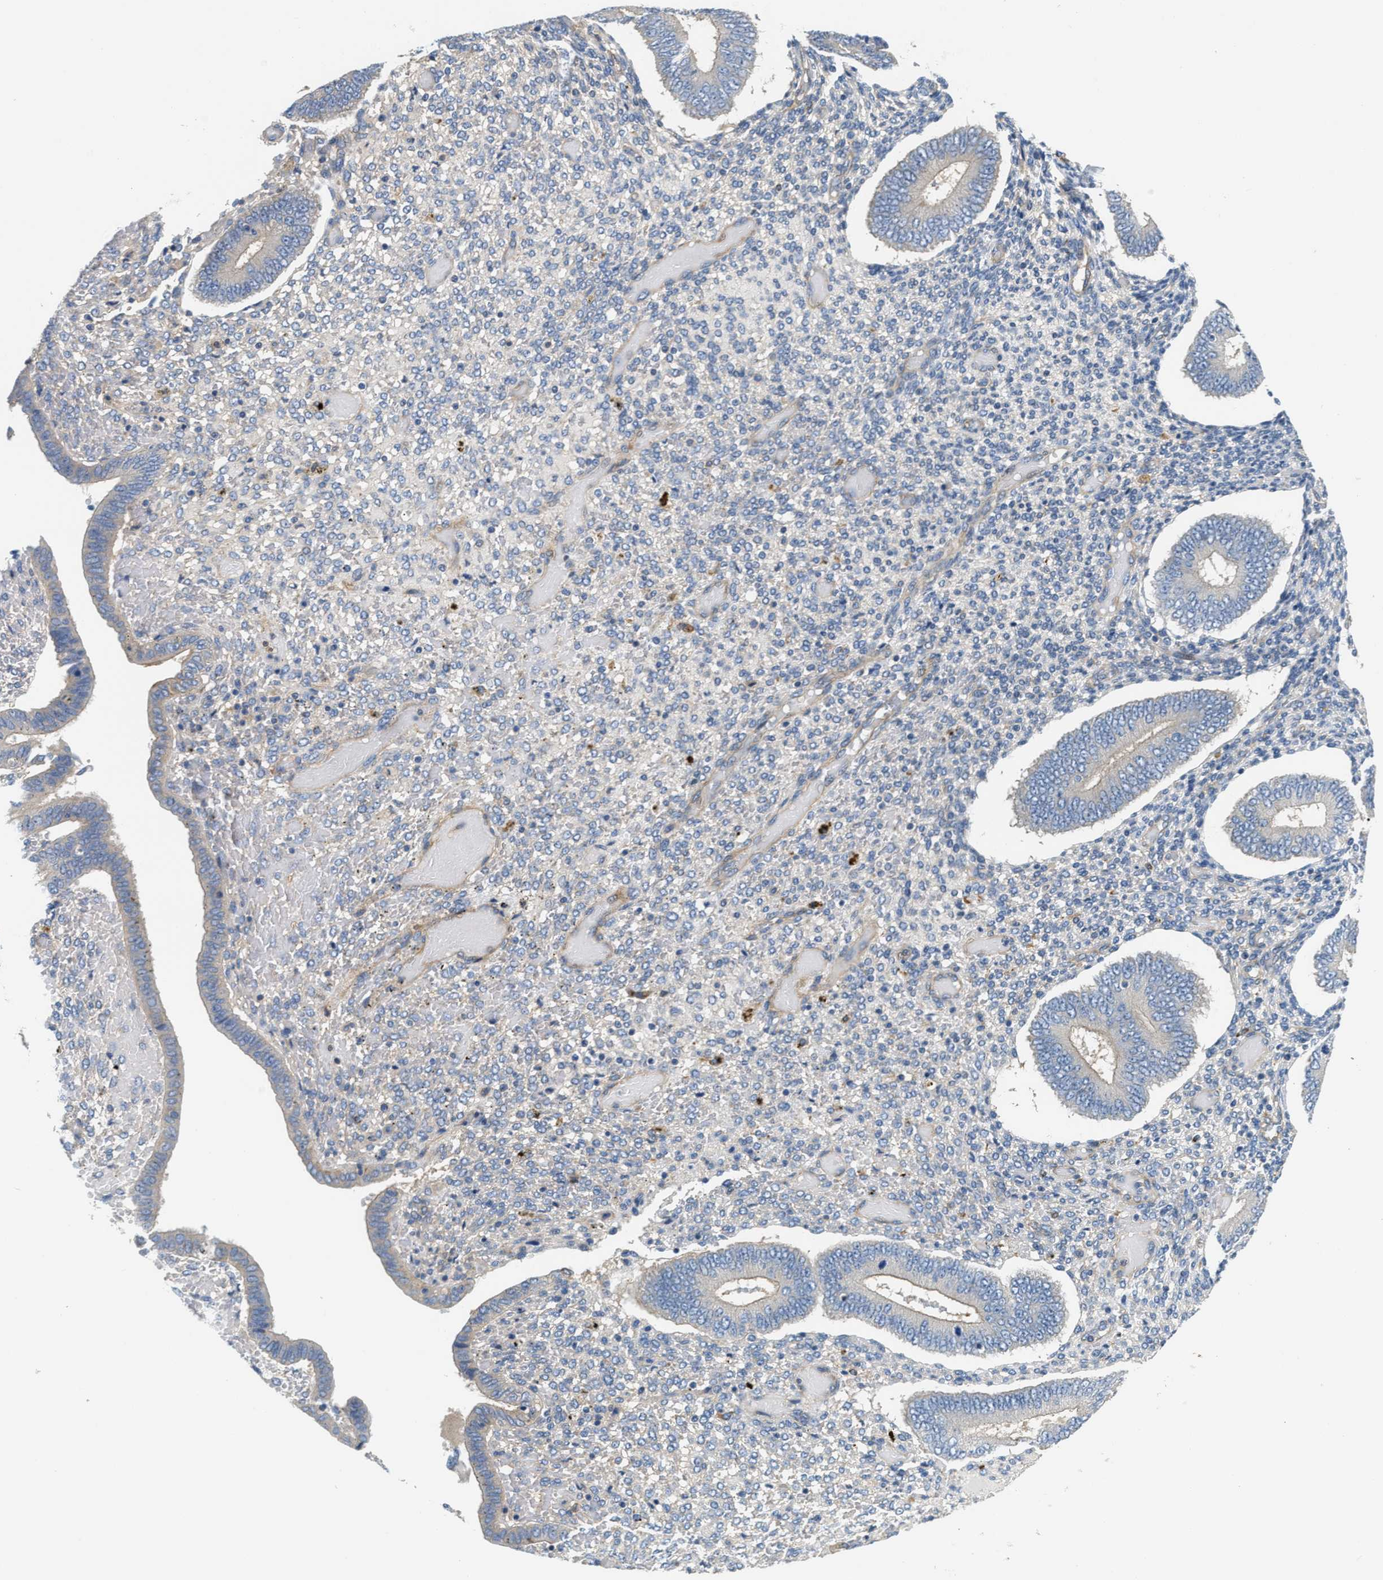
{"staining": {"intensity": "negative", "quantity": "none", "location": "none"}, "tissue": "endometrium", "cell_type": "Cells in endometrial stroma", "image_type": "normal", "snomed": [{"axis": "morphology", "description": "Normal tissue, NOS"}, {"axis": "topography", "description": "Endometrium"}], "caption": "Cells in endometrial stroma are negative for brown protein staining in unremarkable endometrium. (DAB (3,3'-diaminobenzidine) immunohistochemistry (IHC) visualized using brightfield microscopy, high magnification).", "gene": "NSUN7", "patient": {"sex": "female", "age": 42}}